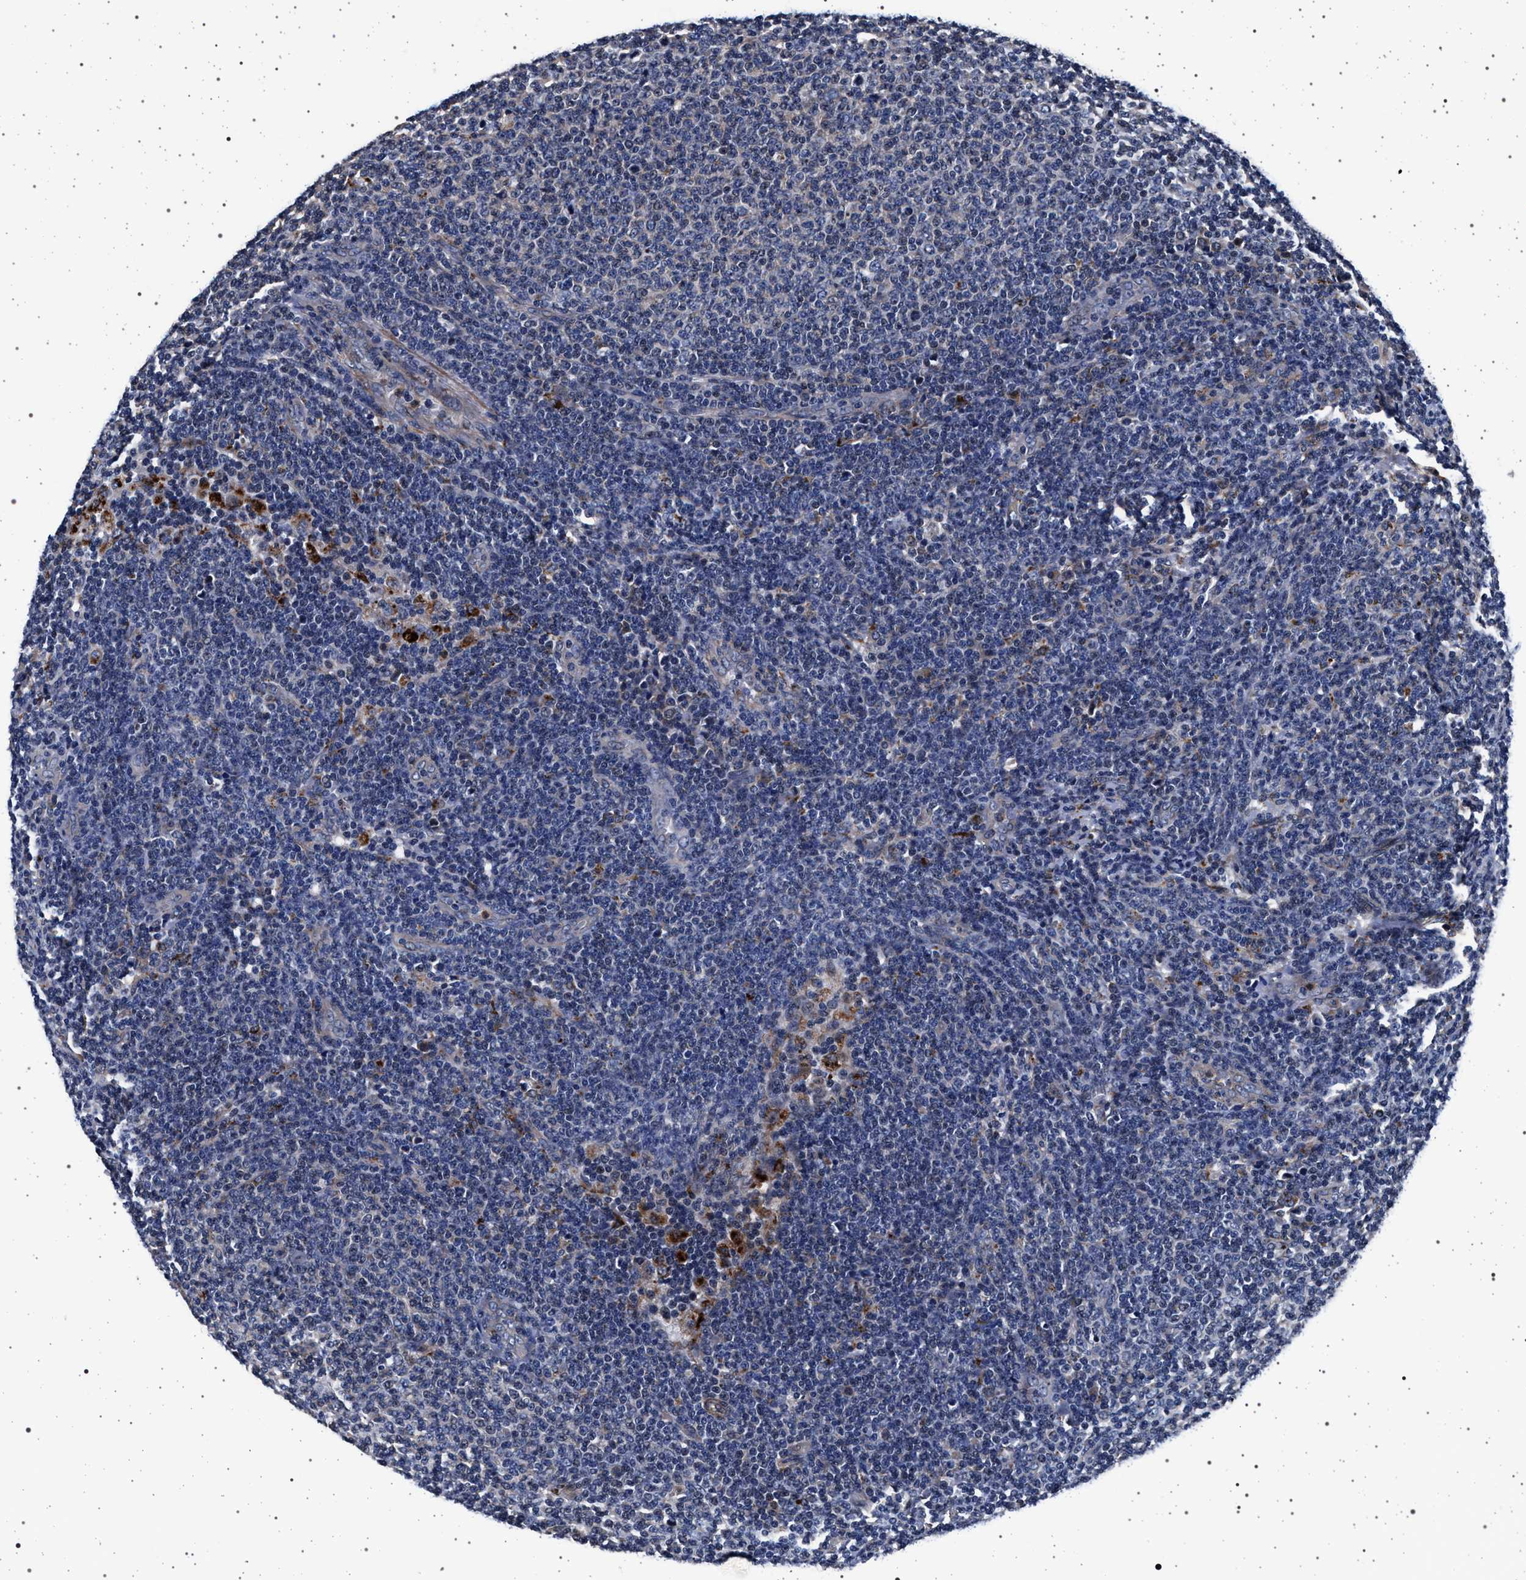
{"staining": {"intensity": "negative", "quantity": "none", "location": "none"}, "tissue": "lymphoma", "cell_type": "Tumor cells", "image_type": "cancer", "snomed": [{"axis": "morphology", "description": "Malignant lymphoma, non-Hodgkin's type, Low grade"}, {"axis": "topography", "description": "Lymph node"}], "caption": "Human lymphoma stained for a protein using IHC demonstrates no expression in tumor cells.", "gene": "KCNK6", "patient": {"sex": "male", "age": 66}}